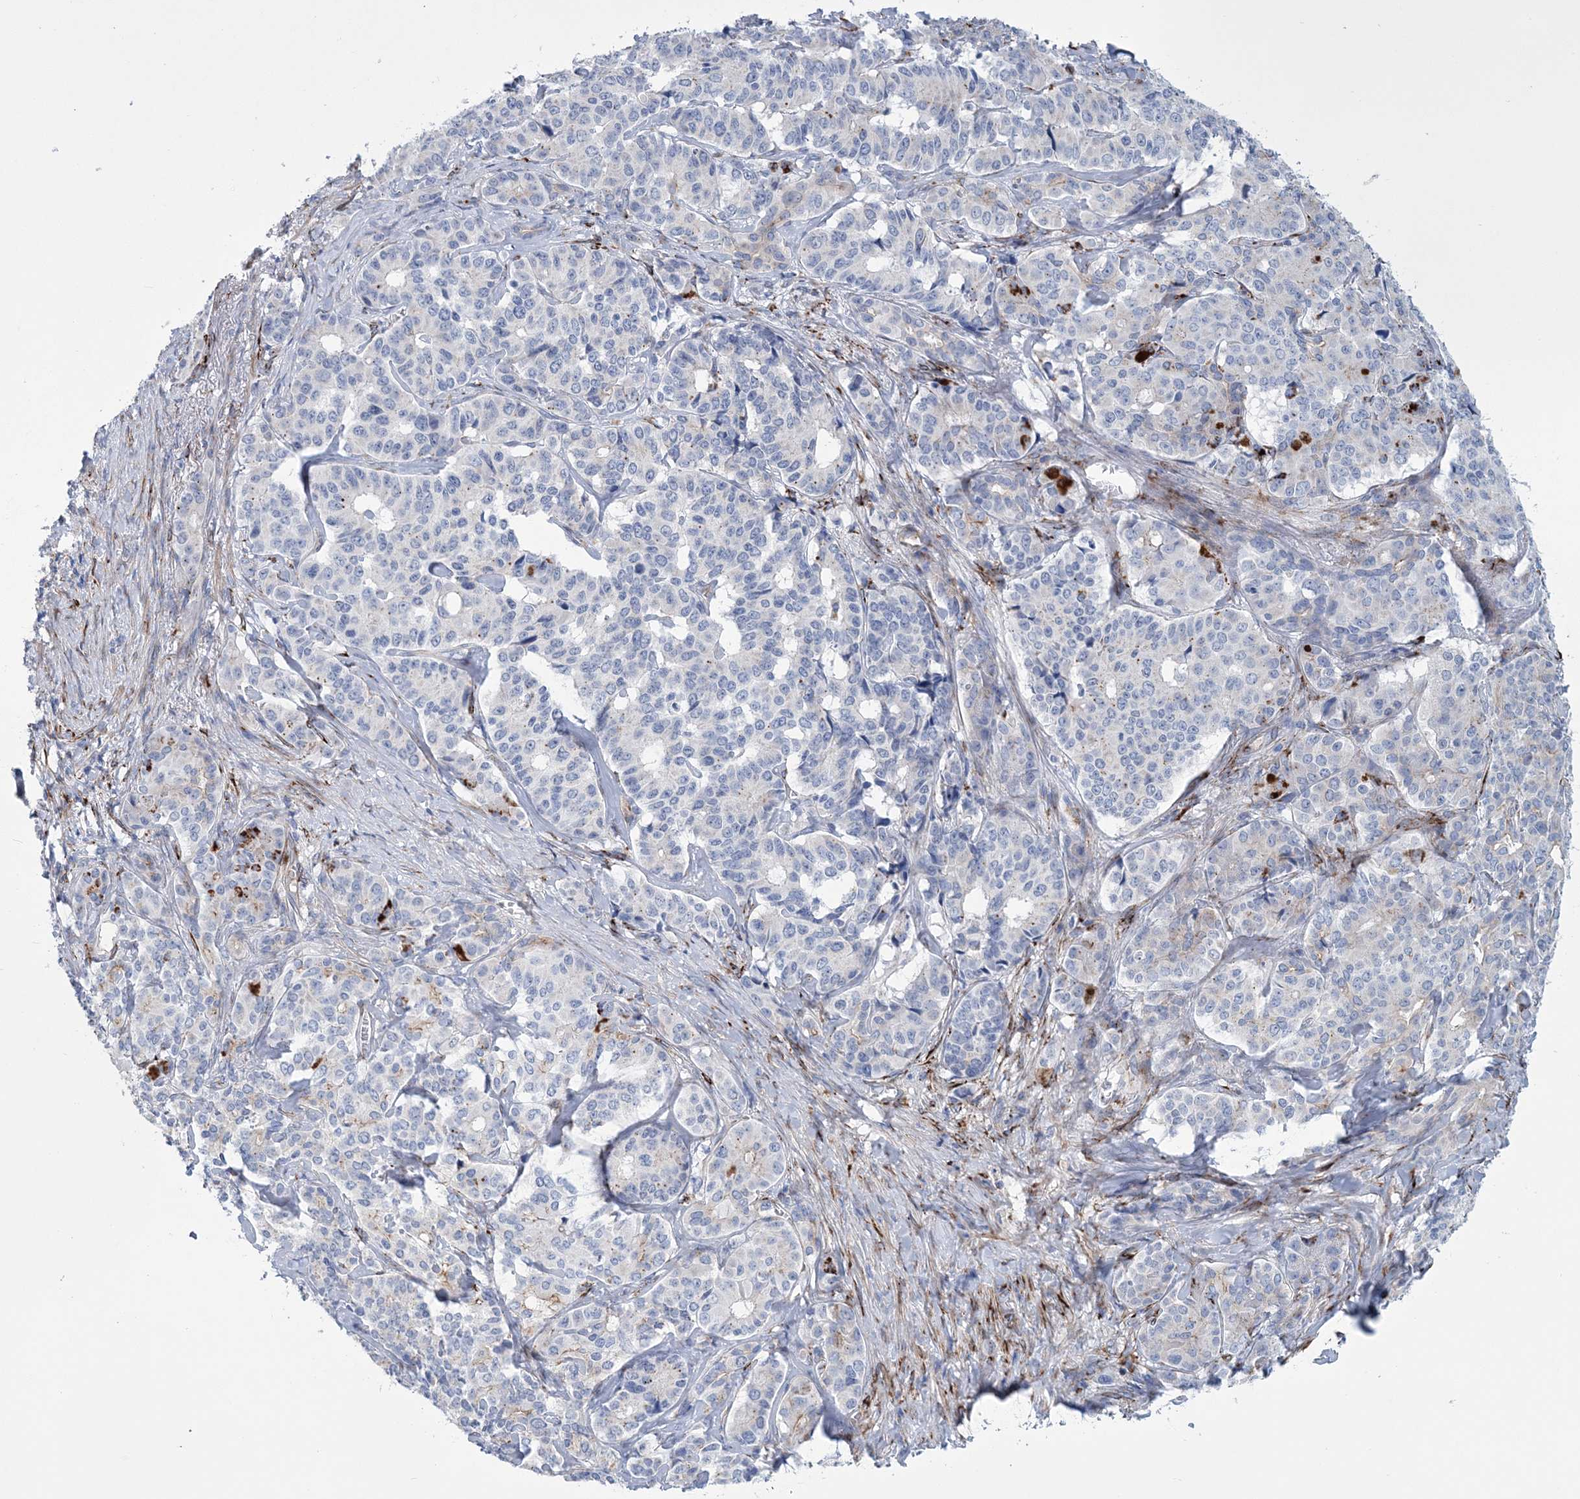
{"staining": {"intensity": "weak", "quantity": "<25%", "location": "cytoplasmic/membranous"}, "tissue": "pancreatic cancer", "cell_type": "Tumor cells", "image_type": "cancer", "snomed": [{"axis": "morphology", "description": "Adenocarcinoma, NOS"}, {"axis": "topography", "description": "Pancreas"}], "caption": "This is an IHC photomicrograph of pancreatic adenocarcinoma. There is no staining in tumor cells.", "gene": "RAB11FIP5", "patient": {"sex": "female", "age": 74}}